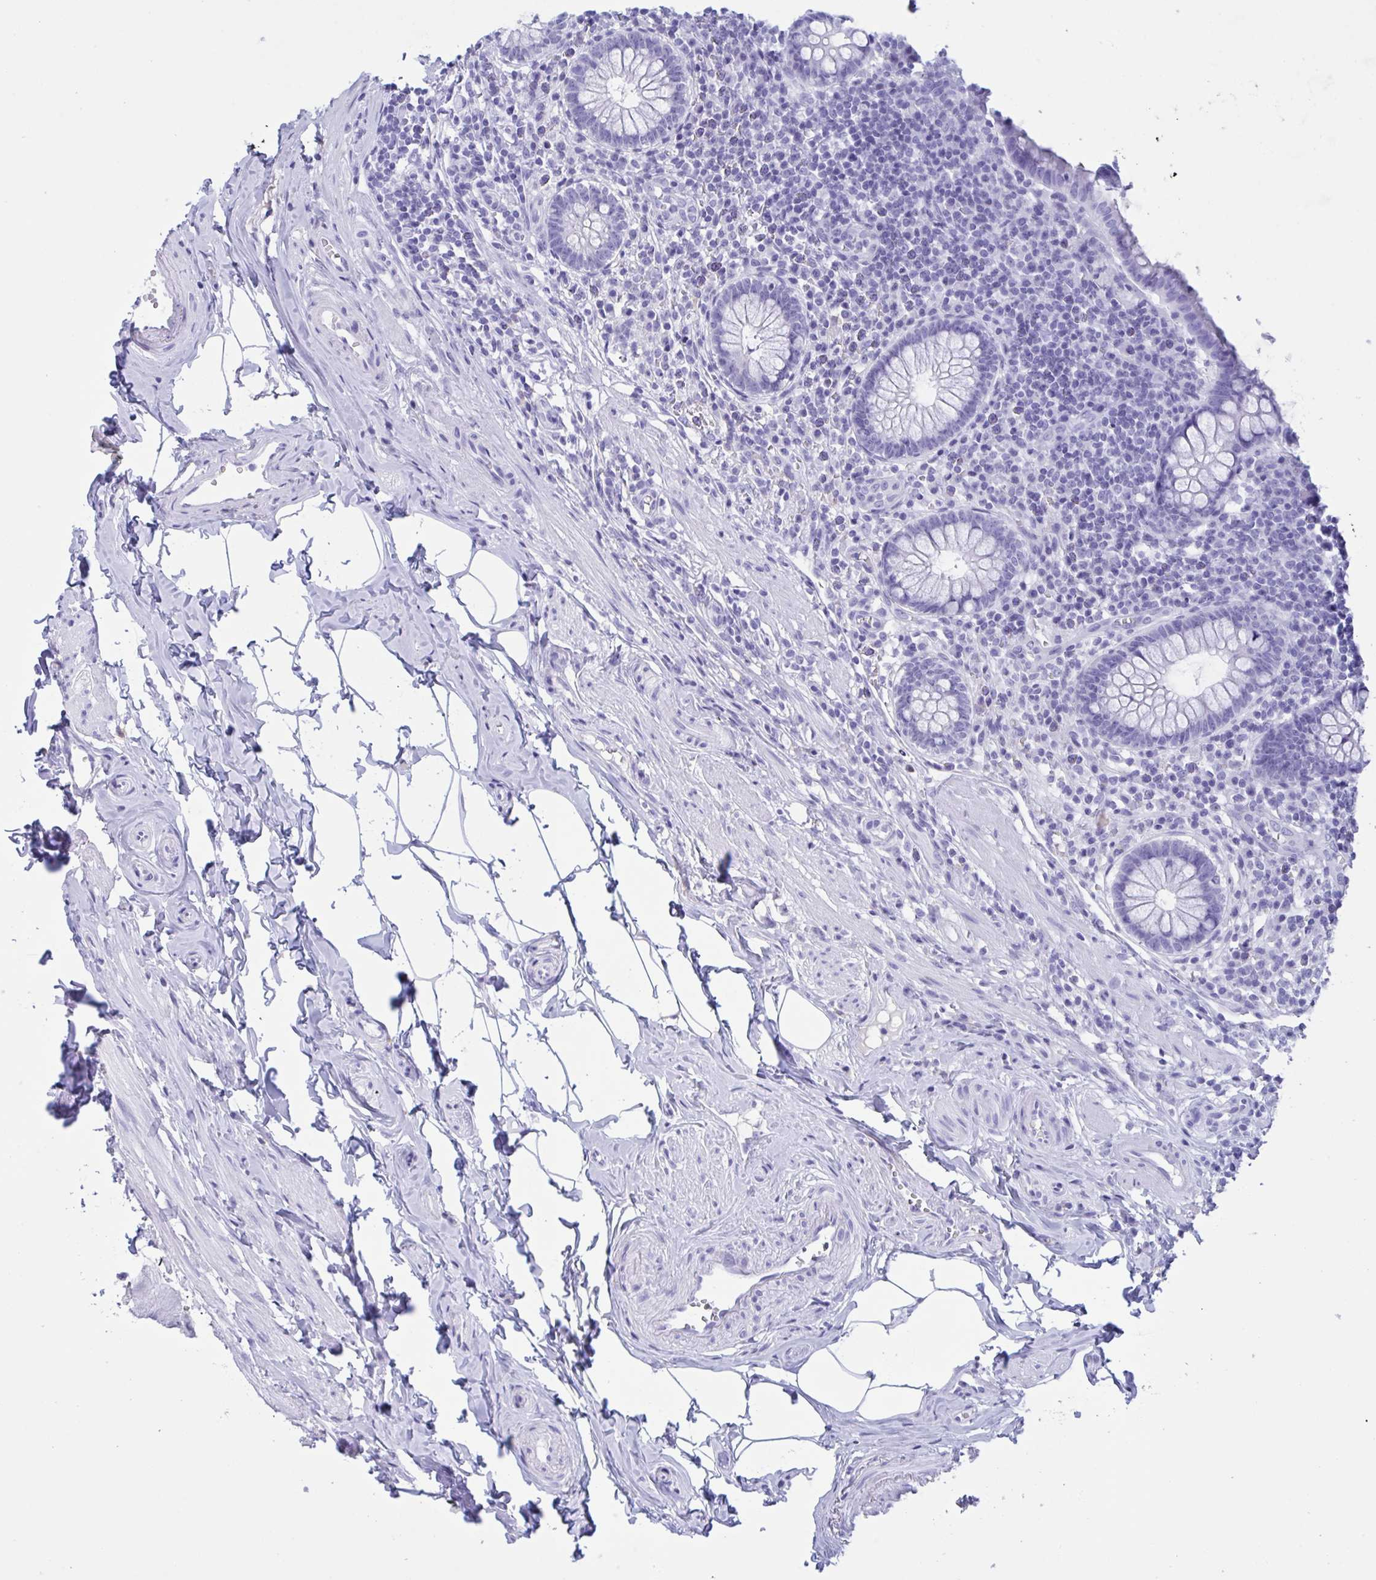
{"staining": {"intensity": "negative", "quantity": "none", "location": "none"}, "tissue": "appendix", "cell_type": "Glandular cells", "image_type": "normal", "snomed": [{"axis": "morphology", "description": "Normal tissue, NOS"}, {"axis": "topography", "description": "Appendix"}], "caption": "Protein analysis of benign appendix displays no significant staining in glandular cells.", "gene": "ZNF850", "patient": {"sex": "female", "age": 56}}